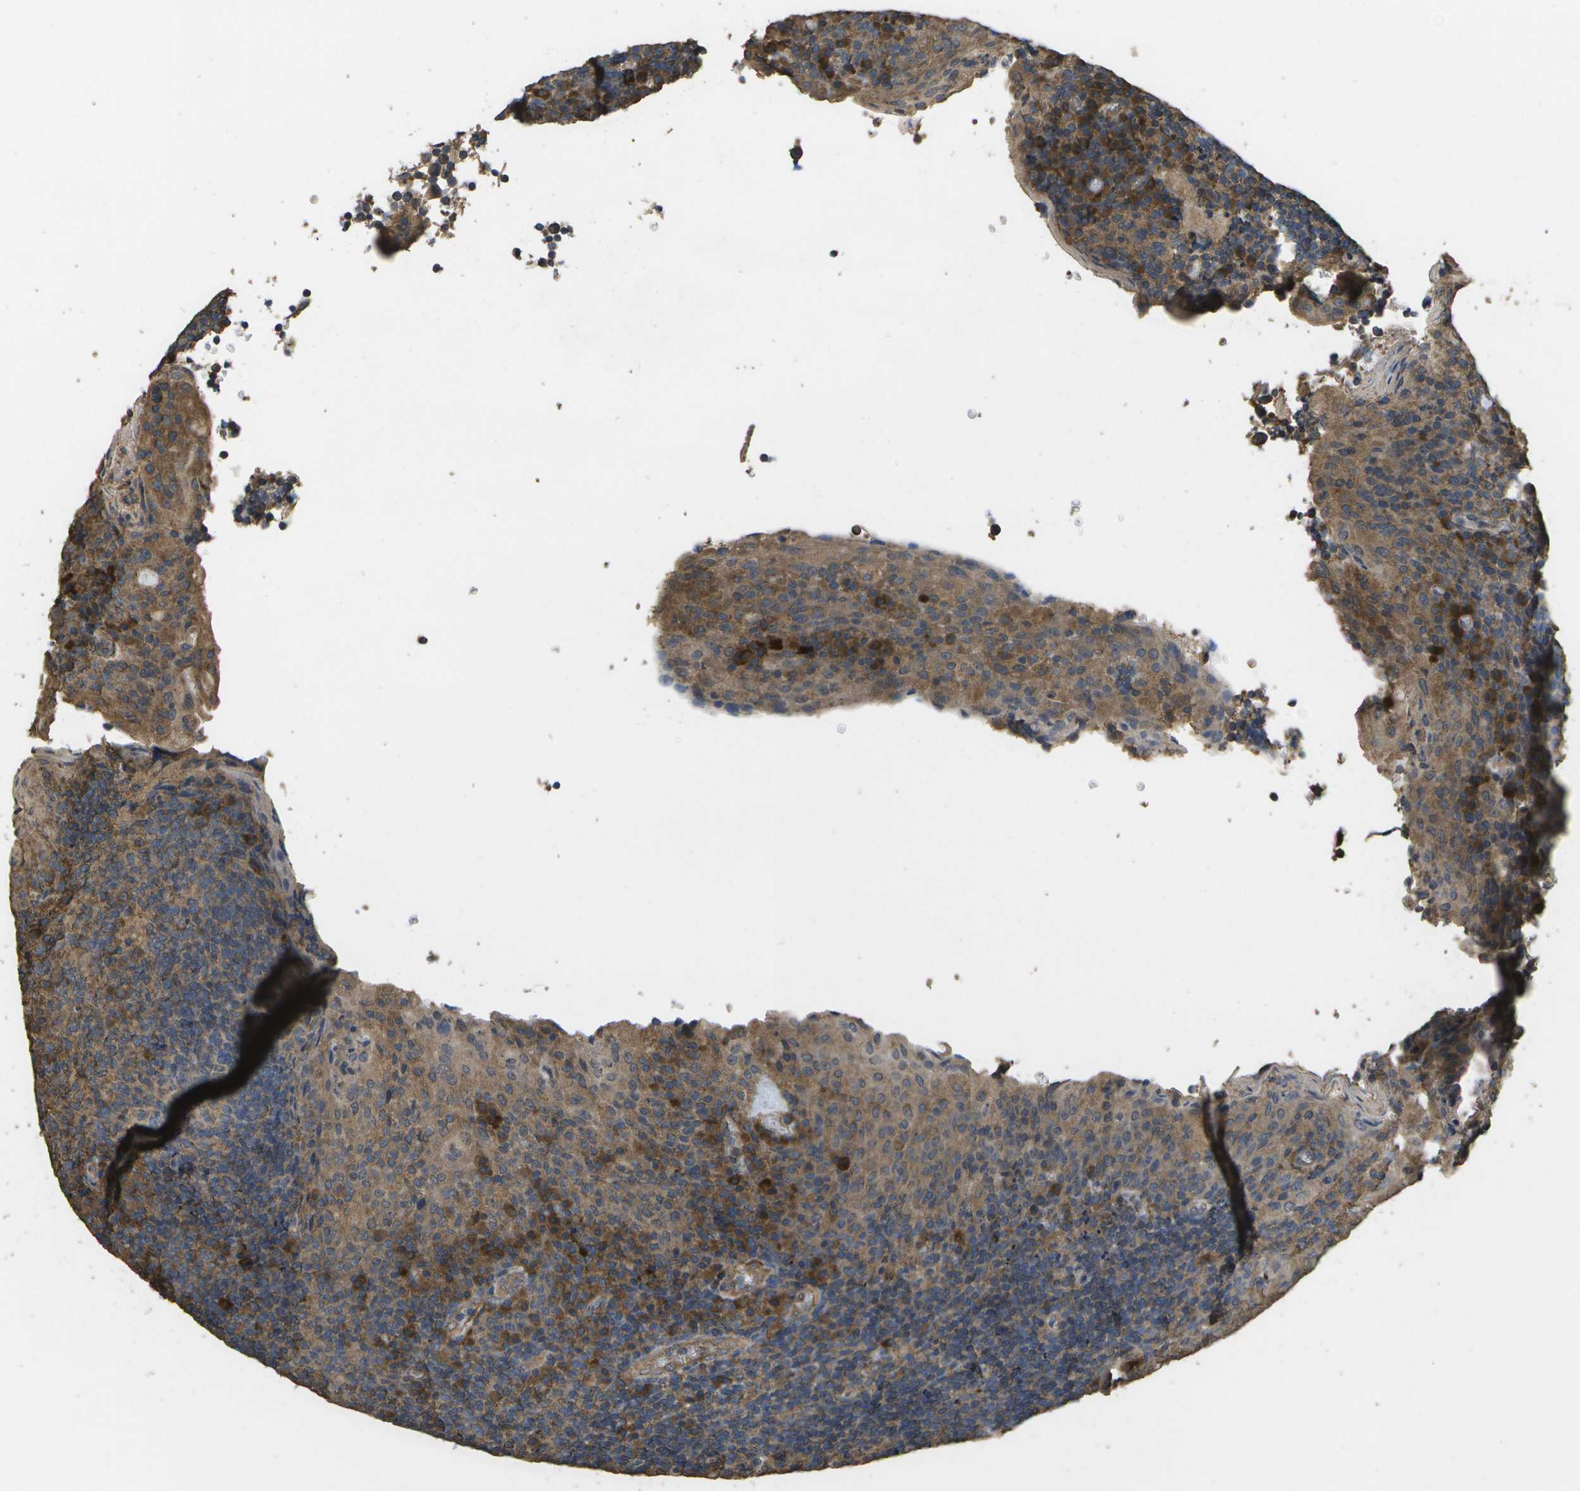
{"staining": {"intensity": "moderate", "quantity": ">75%", "location": "cytoplasmic/membranous"}, "tissue": "tonsil", "cell_type": "Germinal center cells", "image_type": "normal", "snomed": [{"axis": "morphology", "description": "Normal tissue, NOS"}, {"axis": "topography", "description": "Tonsil"}], "caption": "This image shows normal tonsil stained with immunohistochemistry (IHC) to label a protein in brown. The cytoplasmic/membranous of germinal center cells show moderate positivity for the protein. Nuclei are counter-stained blue.", "gene": "SACS", "patient": {"sex": "male", "age": 17}}